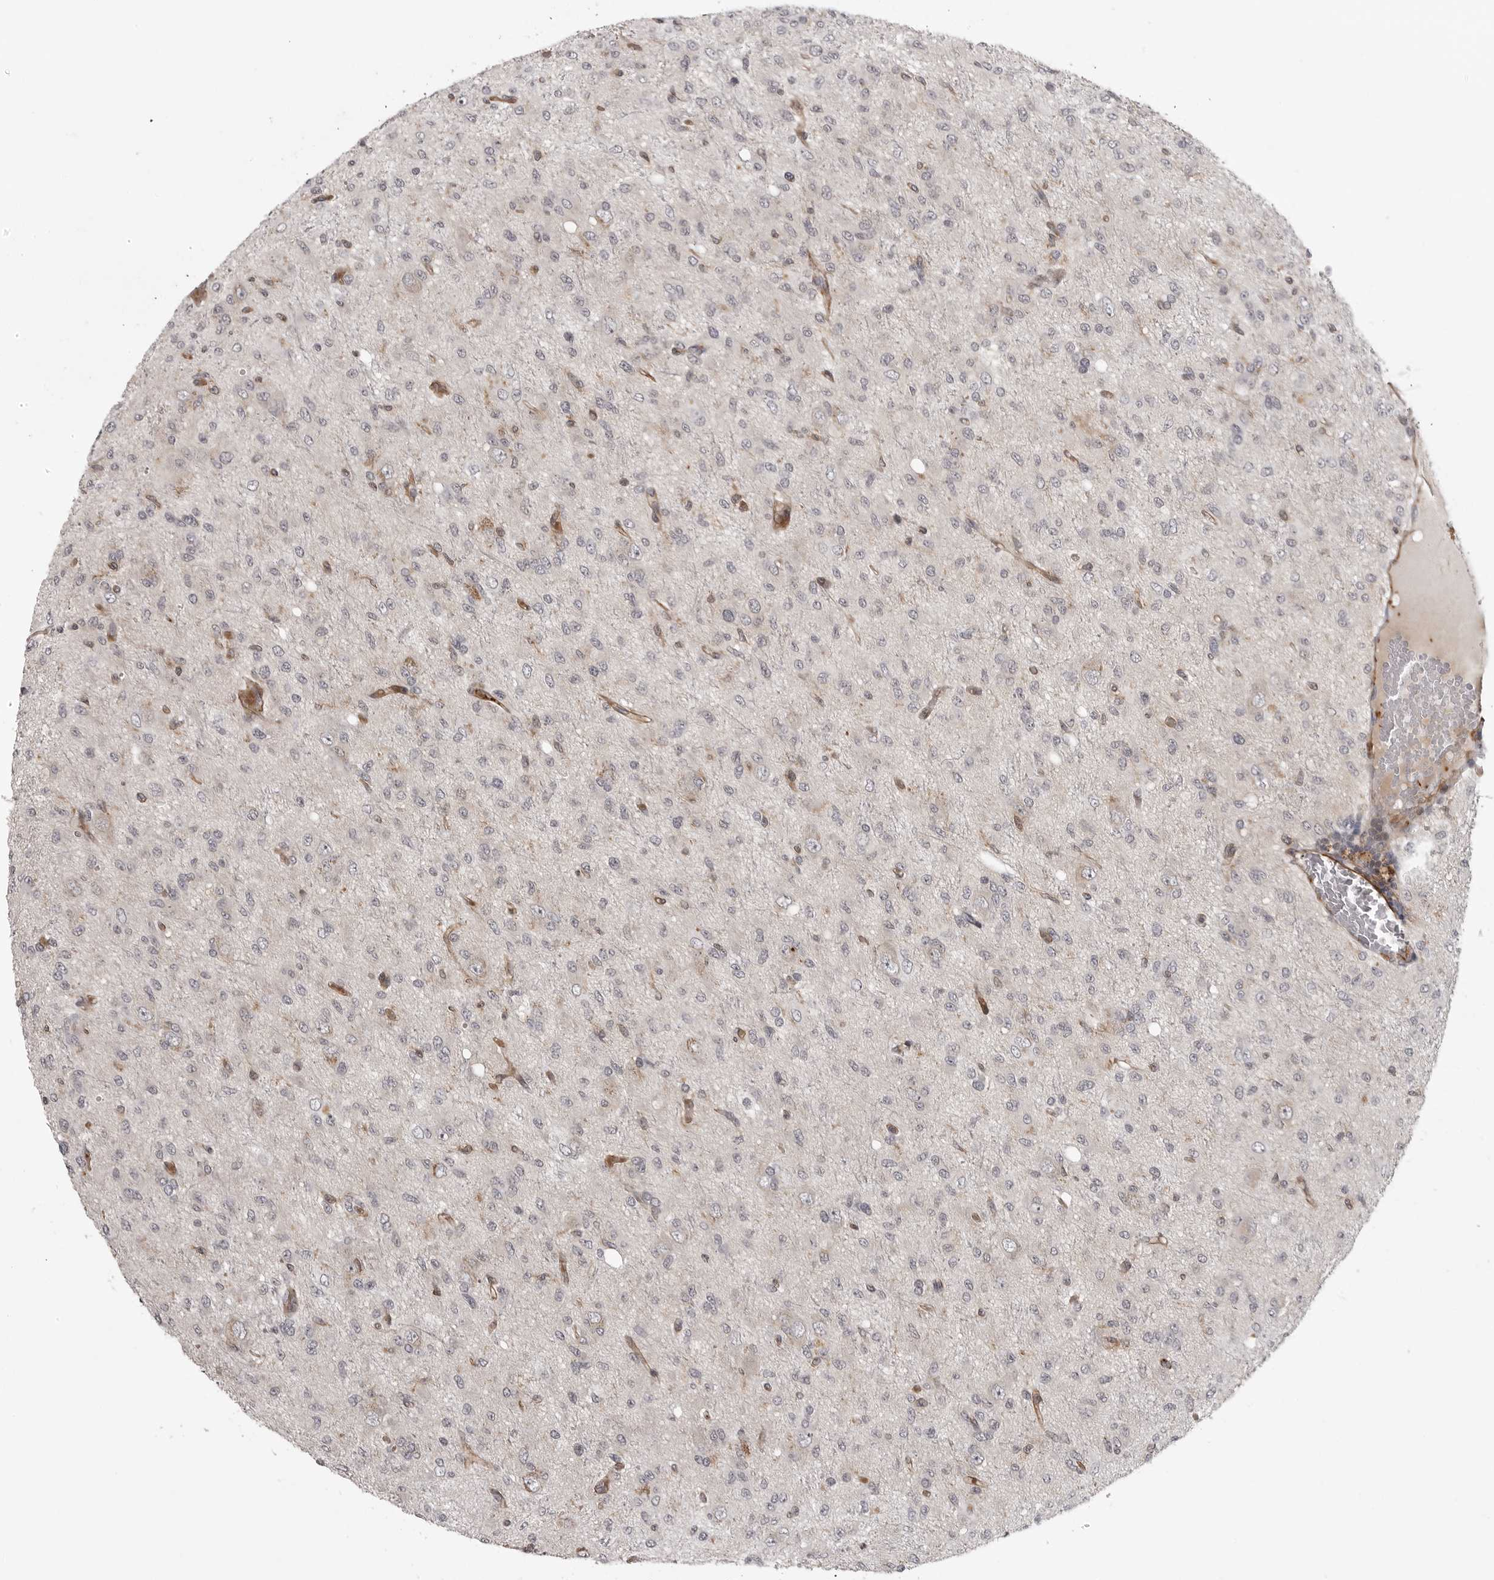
{"staining": {"intensity": "negative", "quantity": "none", "location": "none"}, "tissue": "glioma", "cell_type": "Tumor cells", "image_type": "cancer", "snomed": [{"axis": "morphology", "description": "Glioma, malignant, High grade"}, {"axis": "topography", "description": "Brain"}], "caption": "Malignant high-grade glioma stained for a protein using immunohistochemistry demonstrates no staining tumor cells.", "gene": "TUT4", "patient": {"sex": "female", "age": 59}}